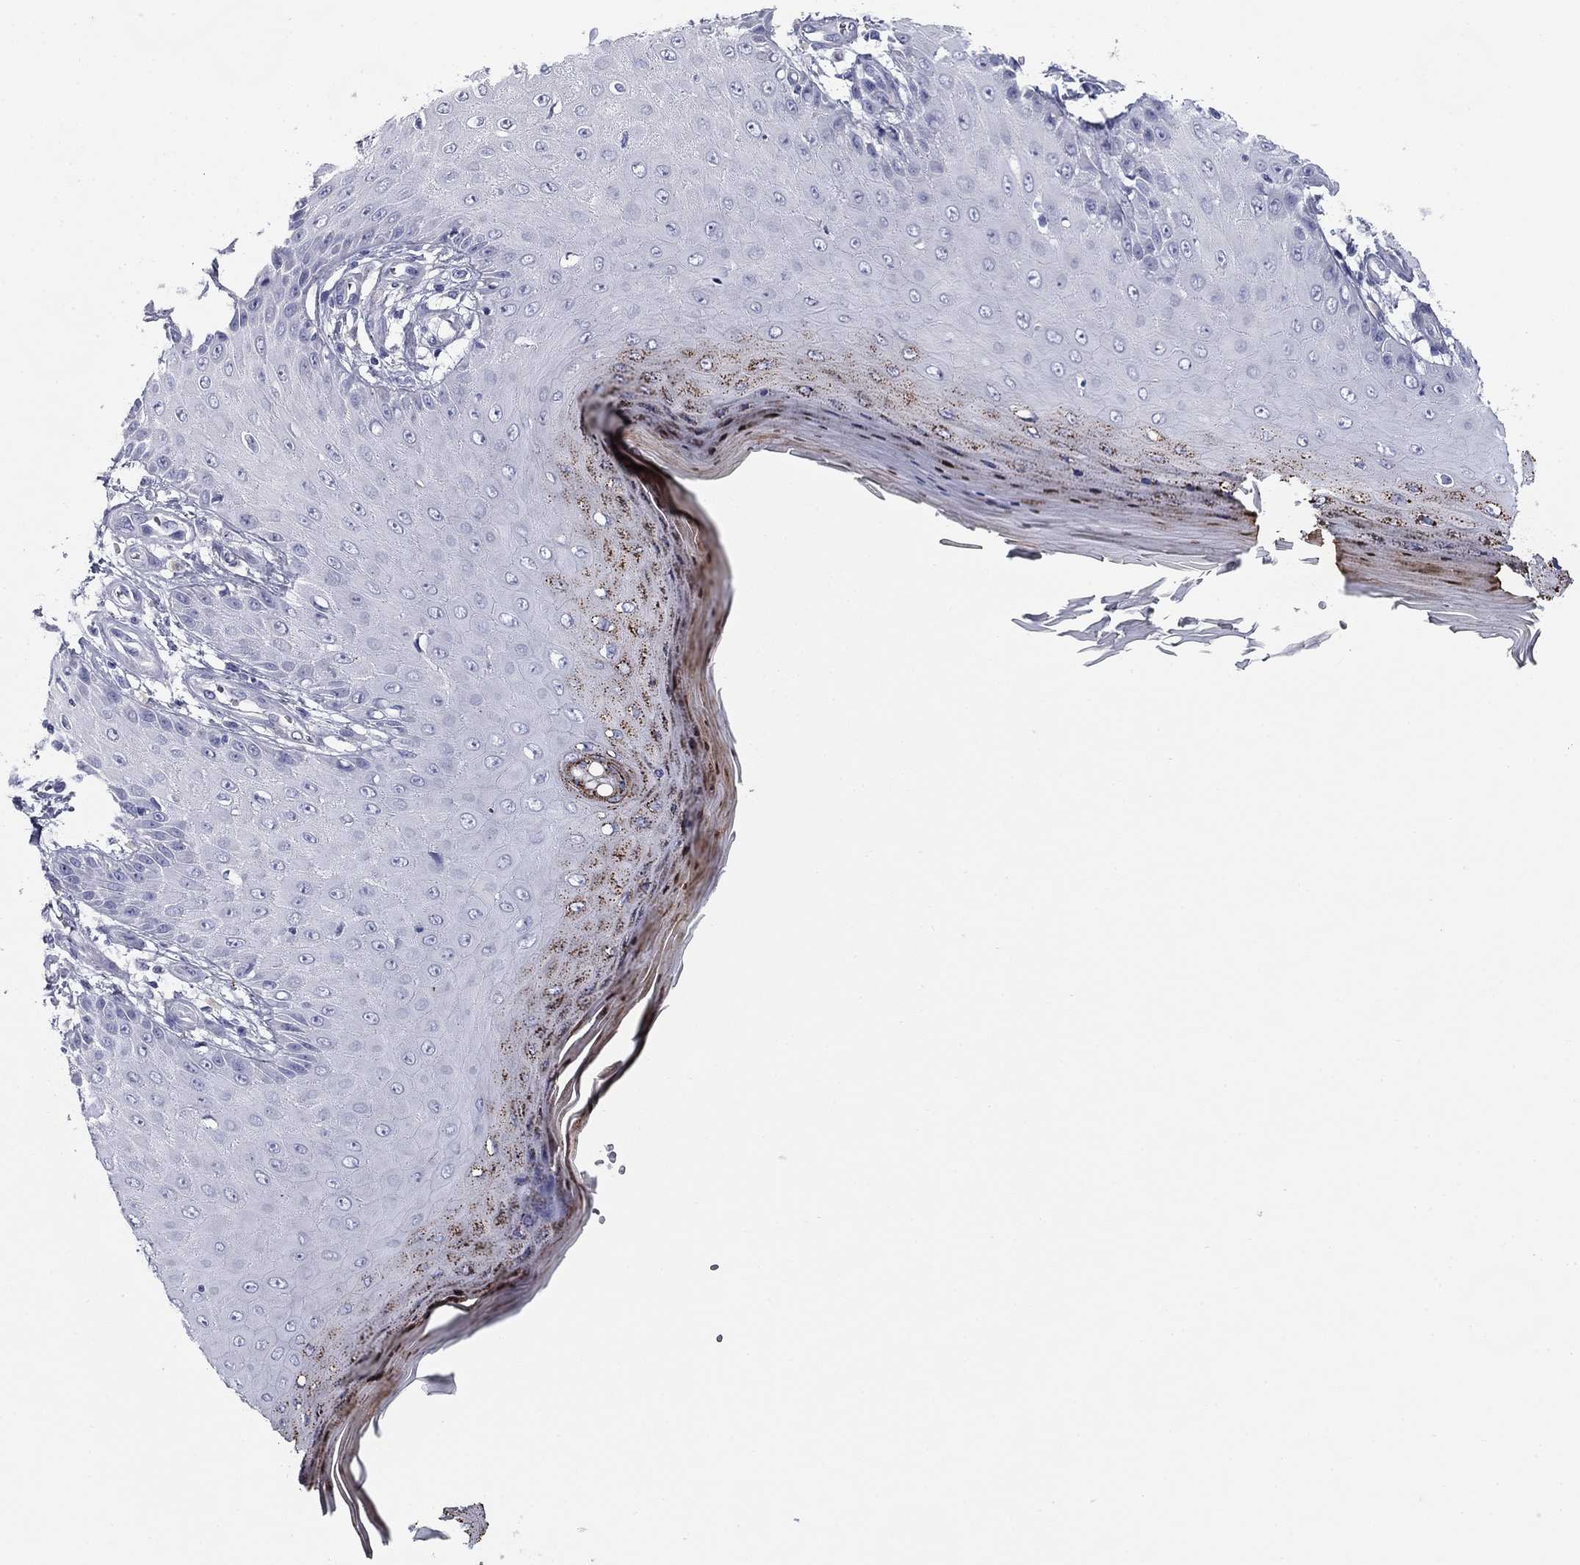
{"staining": {"intensity": "negative", "quantity": "none", "location": "none"}, "tissue": "skin cancer", "cell_type": "Tumor cells", "image_type": "cancer", "snomed": [{"axis": "morphology", "description": "Inflammation, NOS"}, {"axis": "morphology", "description": "Squamous cell carcinoma, NOS"}, {"axis": "topography", "description": "Skin"}], "caption": "This is a image of immunohistochemistry staining of skin squamous cell carcinoma, which shows no expression in tumor cells.", "gene": "ZP2", "patient": {"sex": "male", "age": 70}}